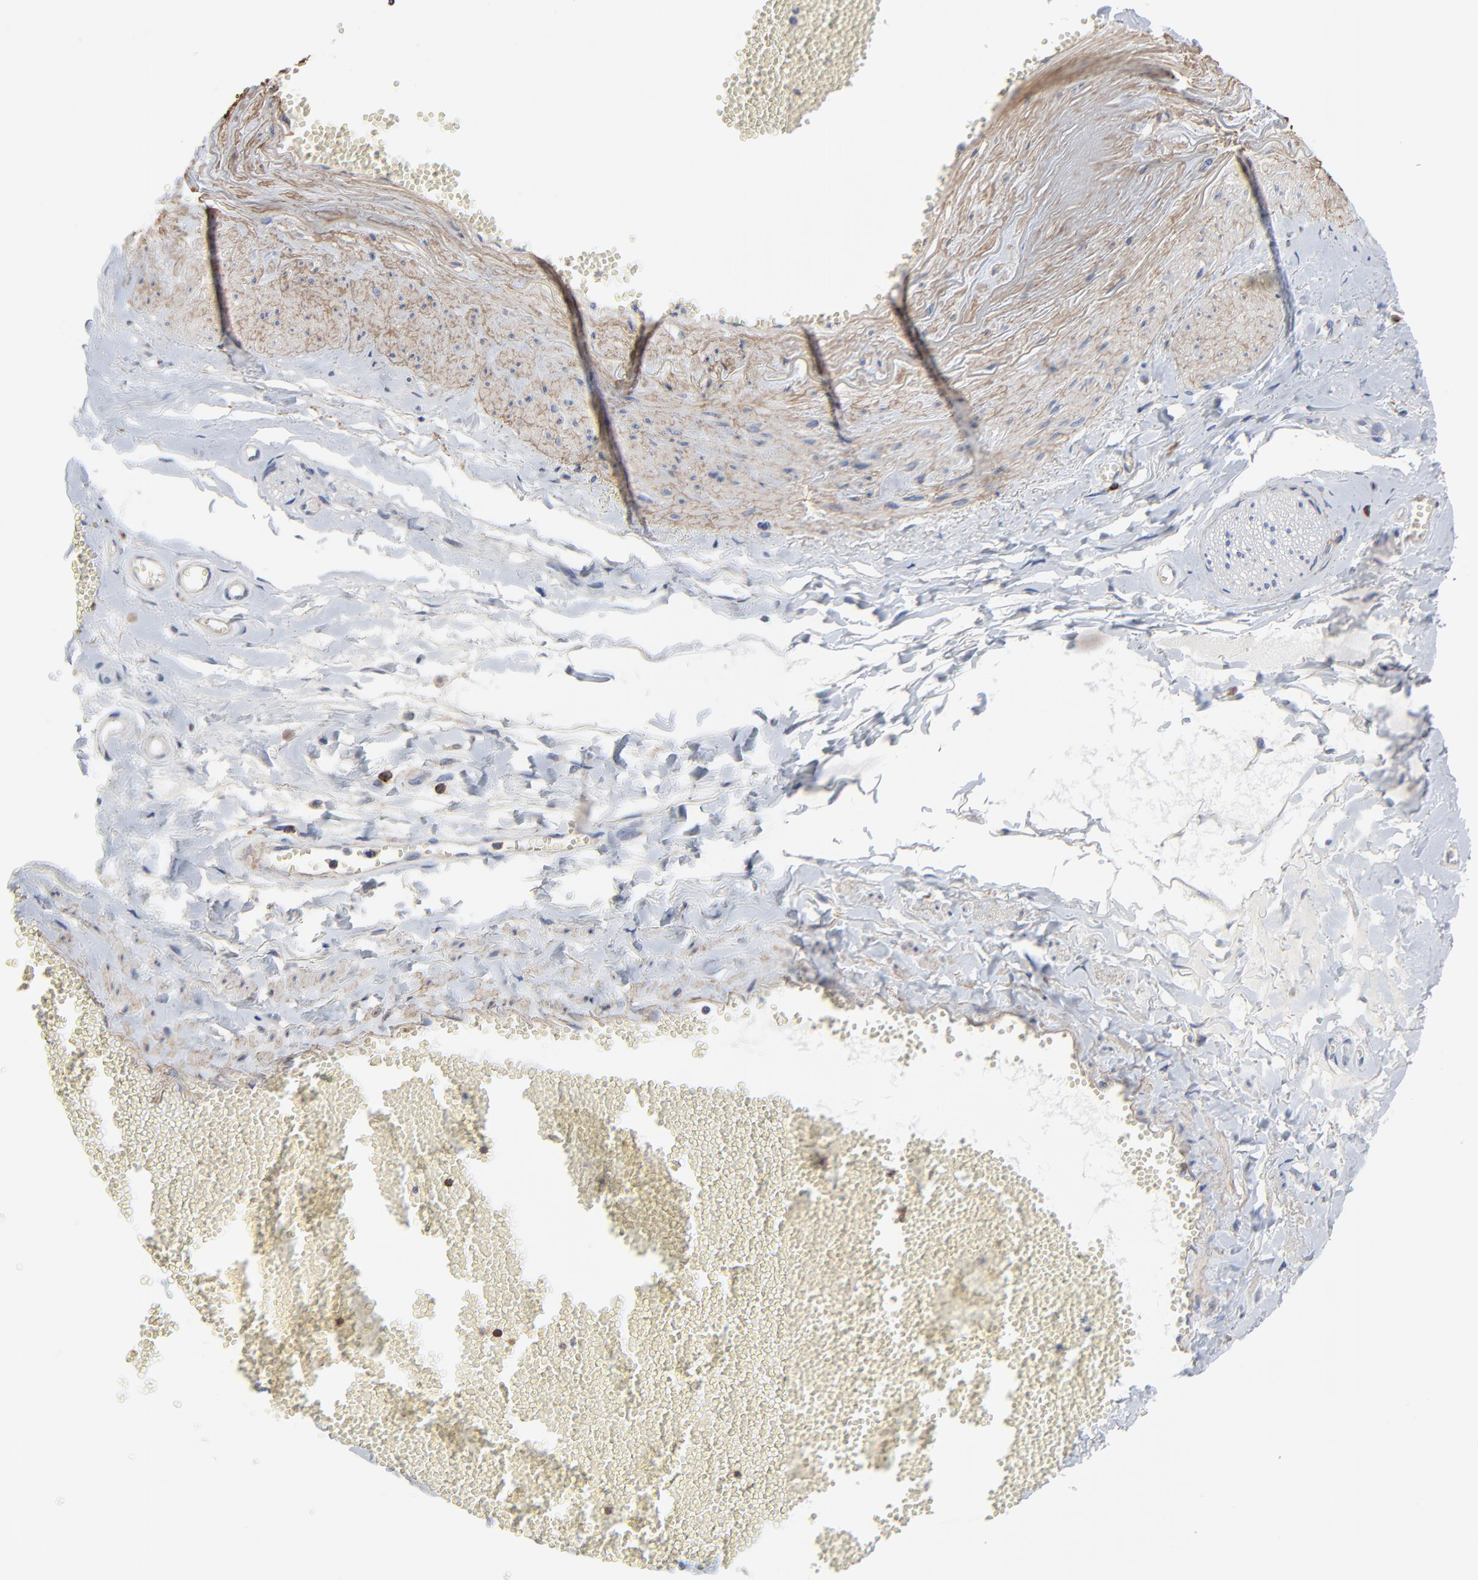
{"staining": {"intensity": "negative", "quantity": "none", "location": "none"}, "tissue": "adipose tissue", "cell_type": "Adipocytes", "image_type": "normal", "snomed": [{"axis": "morphology", "description": "Normal tissue, NOS"}, {"axis": "morphology", "description": "Inflammation, NOS"}, {"axis": "topography", "description": "Salivary gland"}, {"axis": "topography", "description": "Peripheral nerve tissue"}], "caption": "Immunohistochemistry (IHC) micrograph of normal human adipose tissue stained for a protein (brown), which demonstrates no staining in adipocytes.", "gene": "SKAP1", "patient": {"sex": "female", "age": 75}}